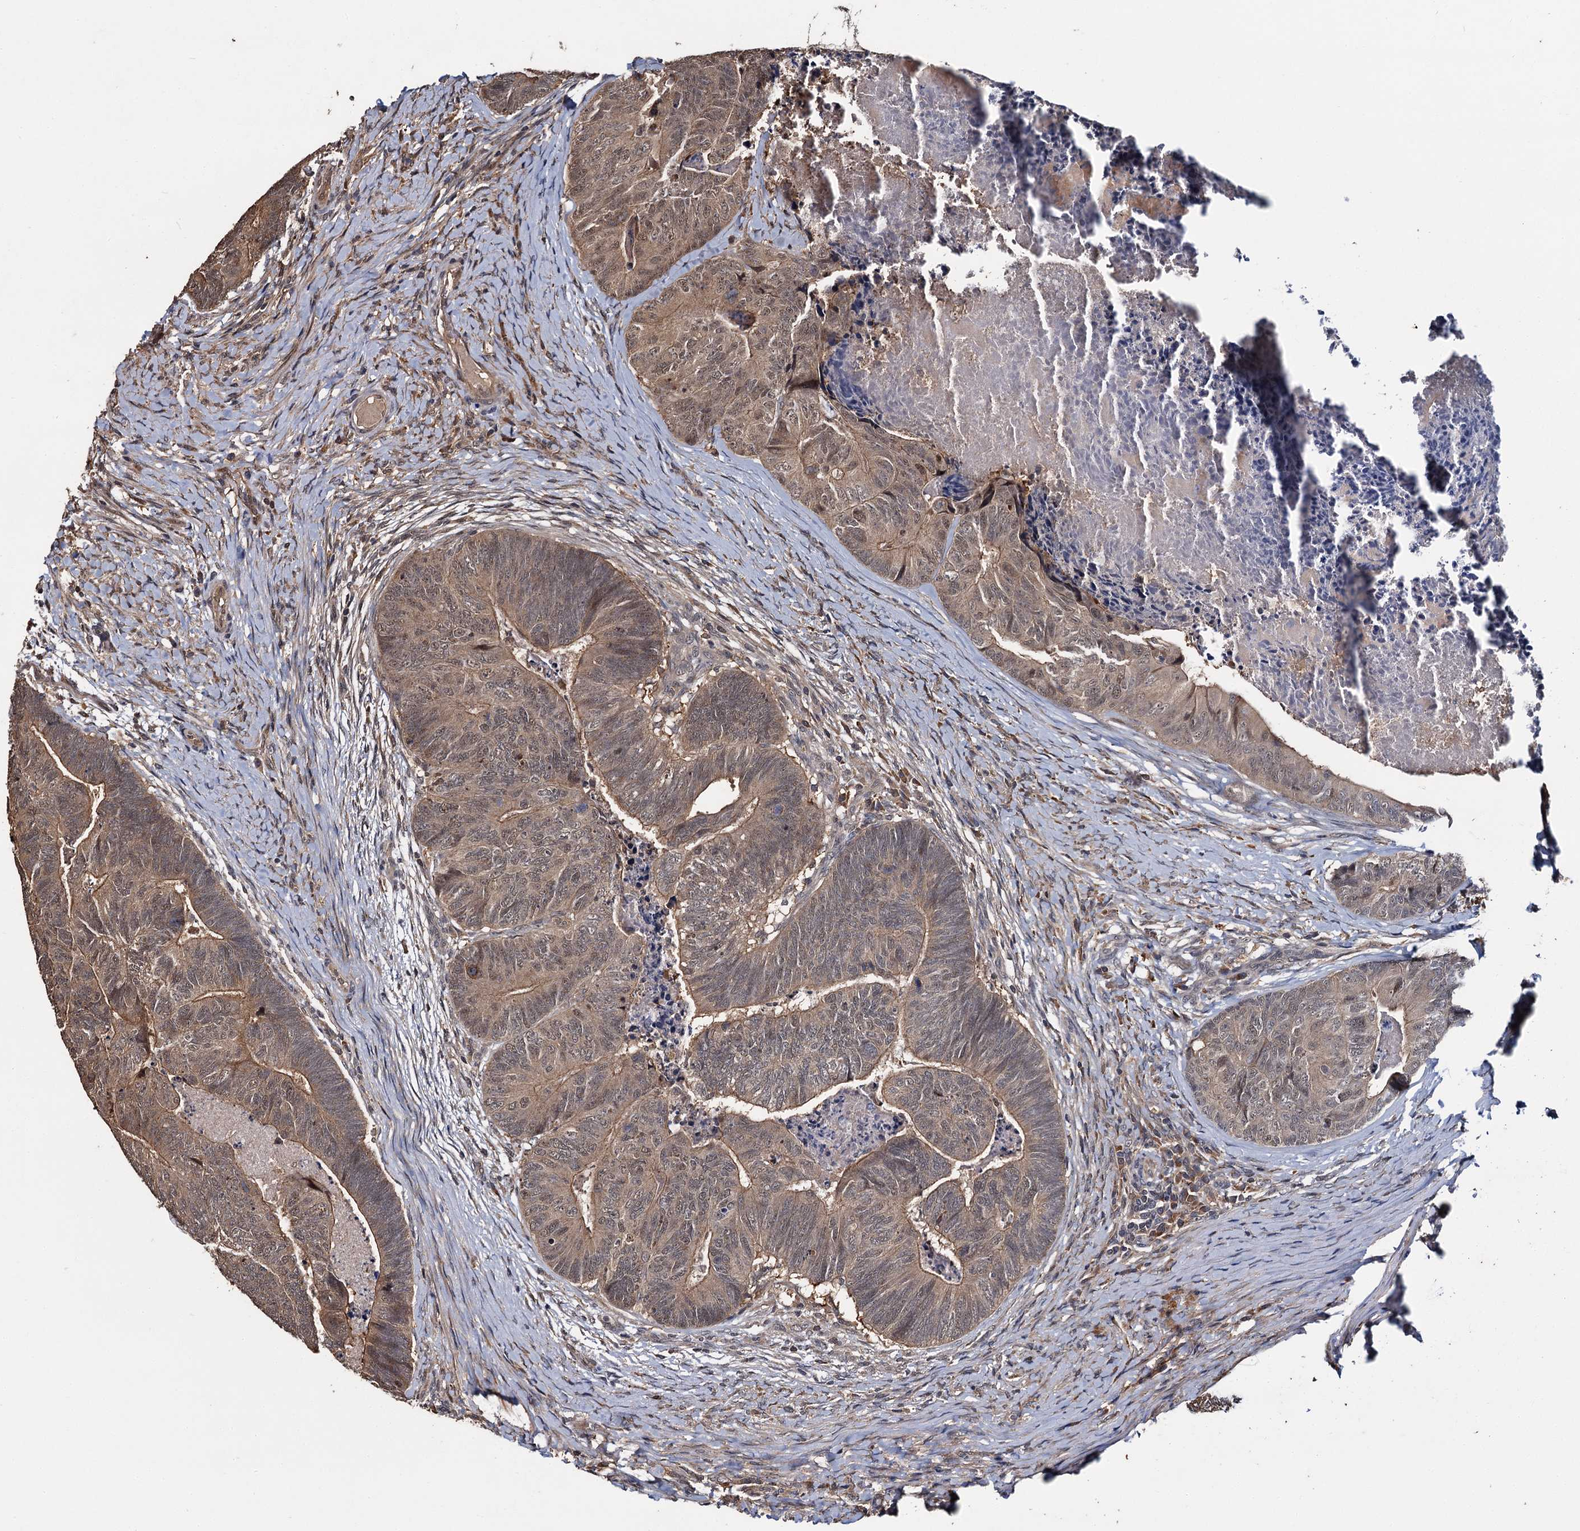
{"staining": {"intensity": "moderate", "quantity": "25%-75%", "location": "cytoplasmic/membranous,nuclear"}, "tissue": "colorectal cancer", "cell_type": "Tumor cells", "image_type": "cancer", "snomed": [{"axis": "morphology", "description": "Adenocarcinoma, NOS"}, {"axis": "topography", "description": "Colon"}], "caption": "The photomicrograph reveals a brown stain indicating the presence of a protein in the cytoplasmic/membranous and nuclear of tumor cells in colorectal cancer.", "gene": "SLC46A3", "patient": {"sex": "female", "age": 67}}